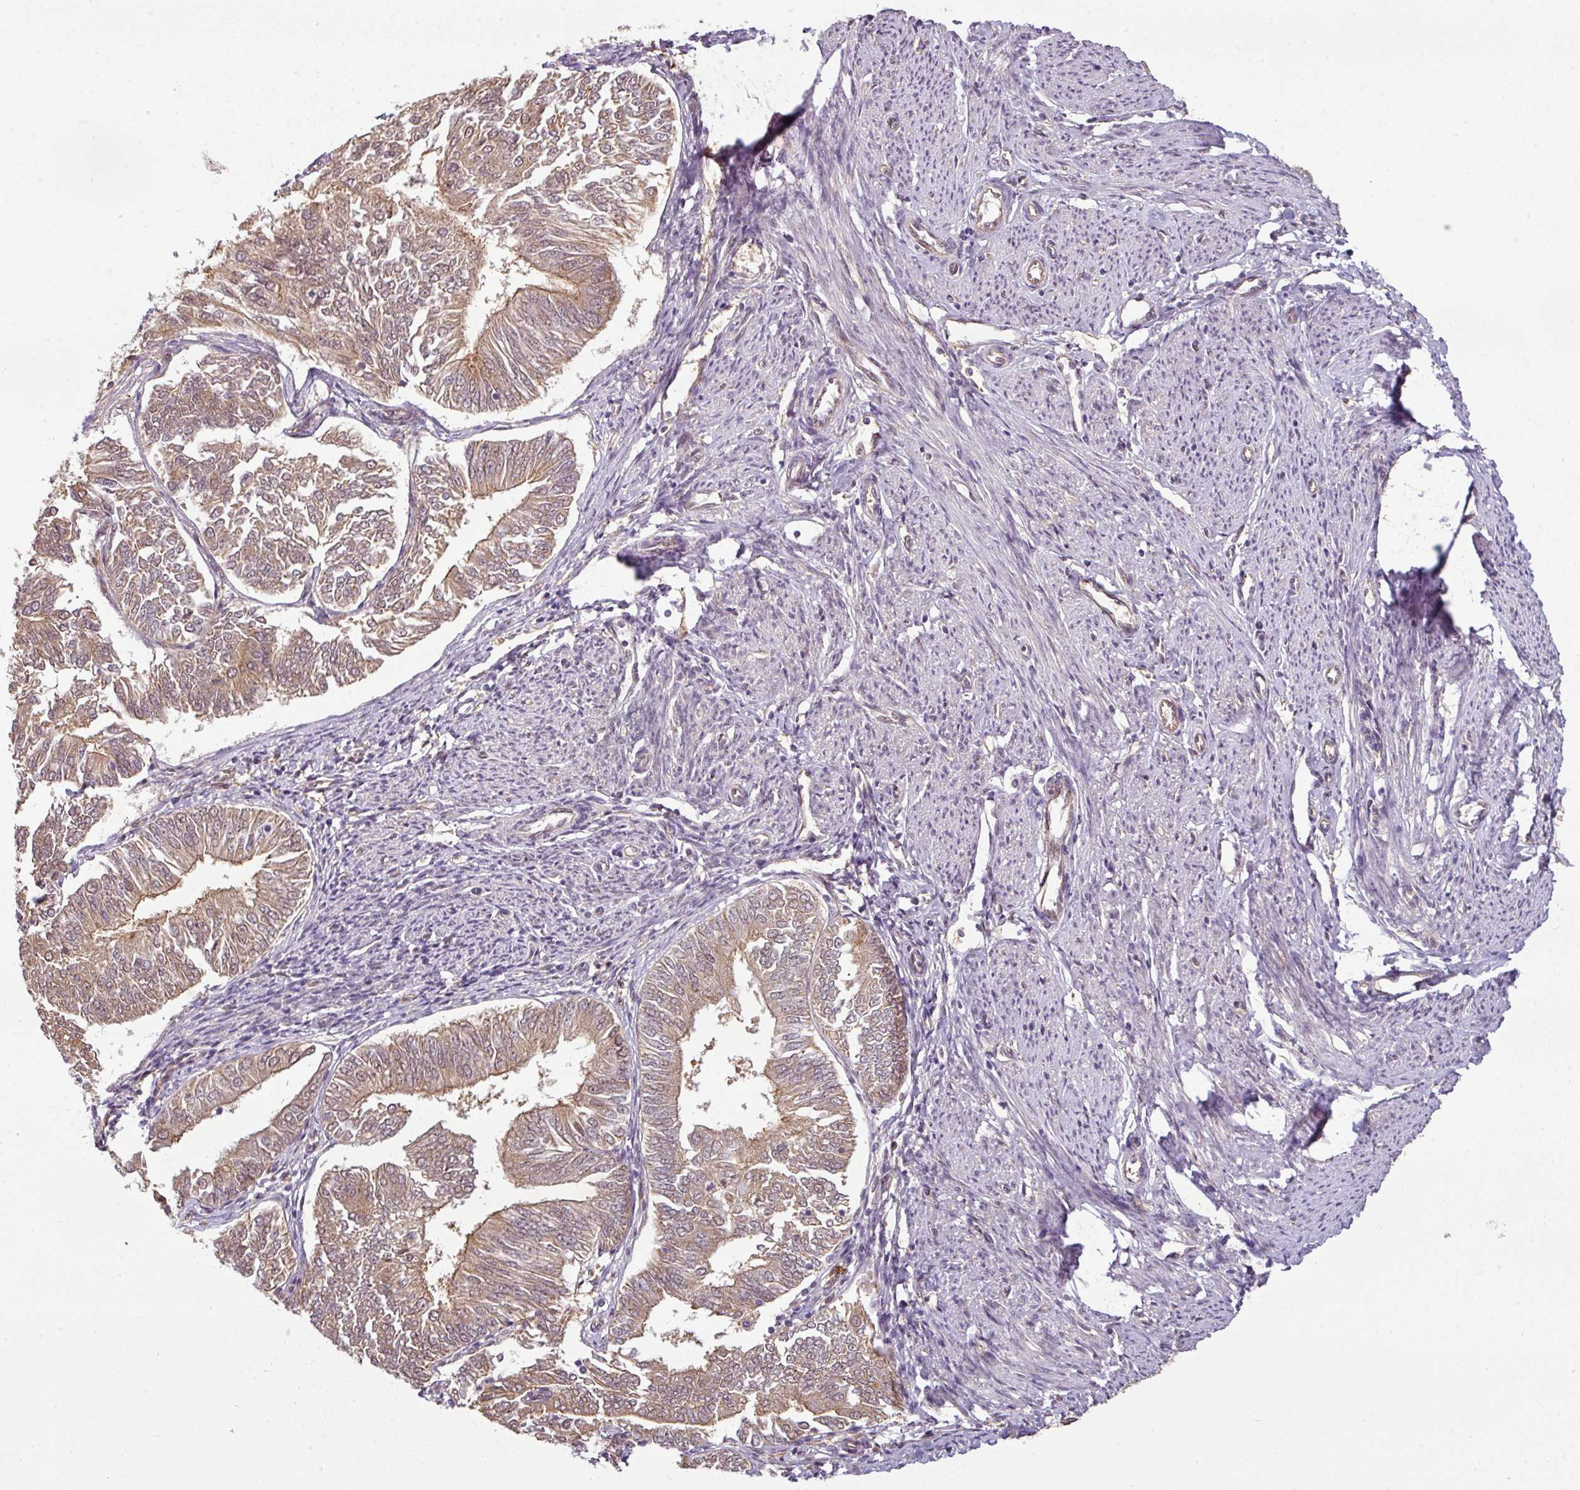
{"staining": {"intensity": "weak", "quantity": ">75%", "location": "cytoplasmic/membranous"}, "tissue": "endometrial cancer", "cell_type": "Tumor cells", "image_type": "cancer", "snomed": [{"axis": "morphology", "description": "Adenocarcinoma, NOS"}, {"axis": "topography", "description": "Endometrium"}], "caption": "An image of endometrial adenocarcinoma stained for a protein demonstrates weak cytoplasmic/membranous brown staining in tumor cells.", "gene": "ANKRD18A", "patient": {"sex": "female", "age": 58}}